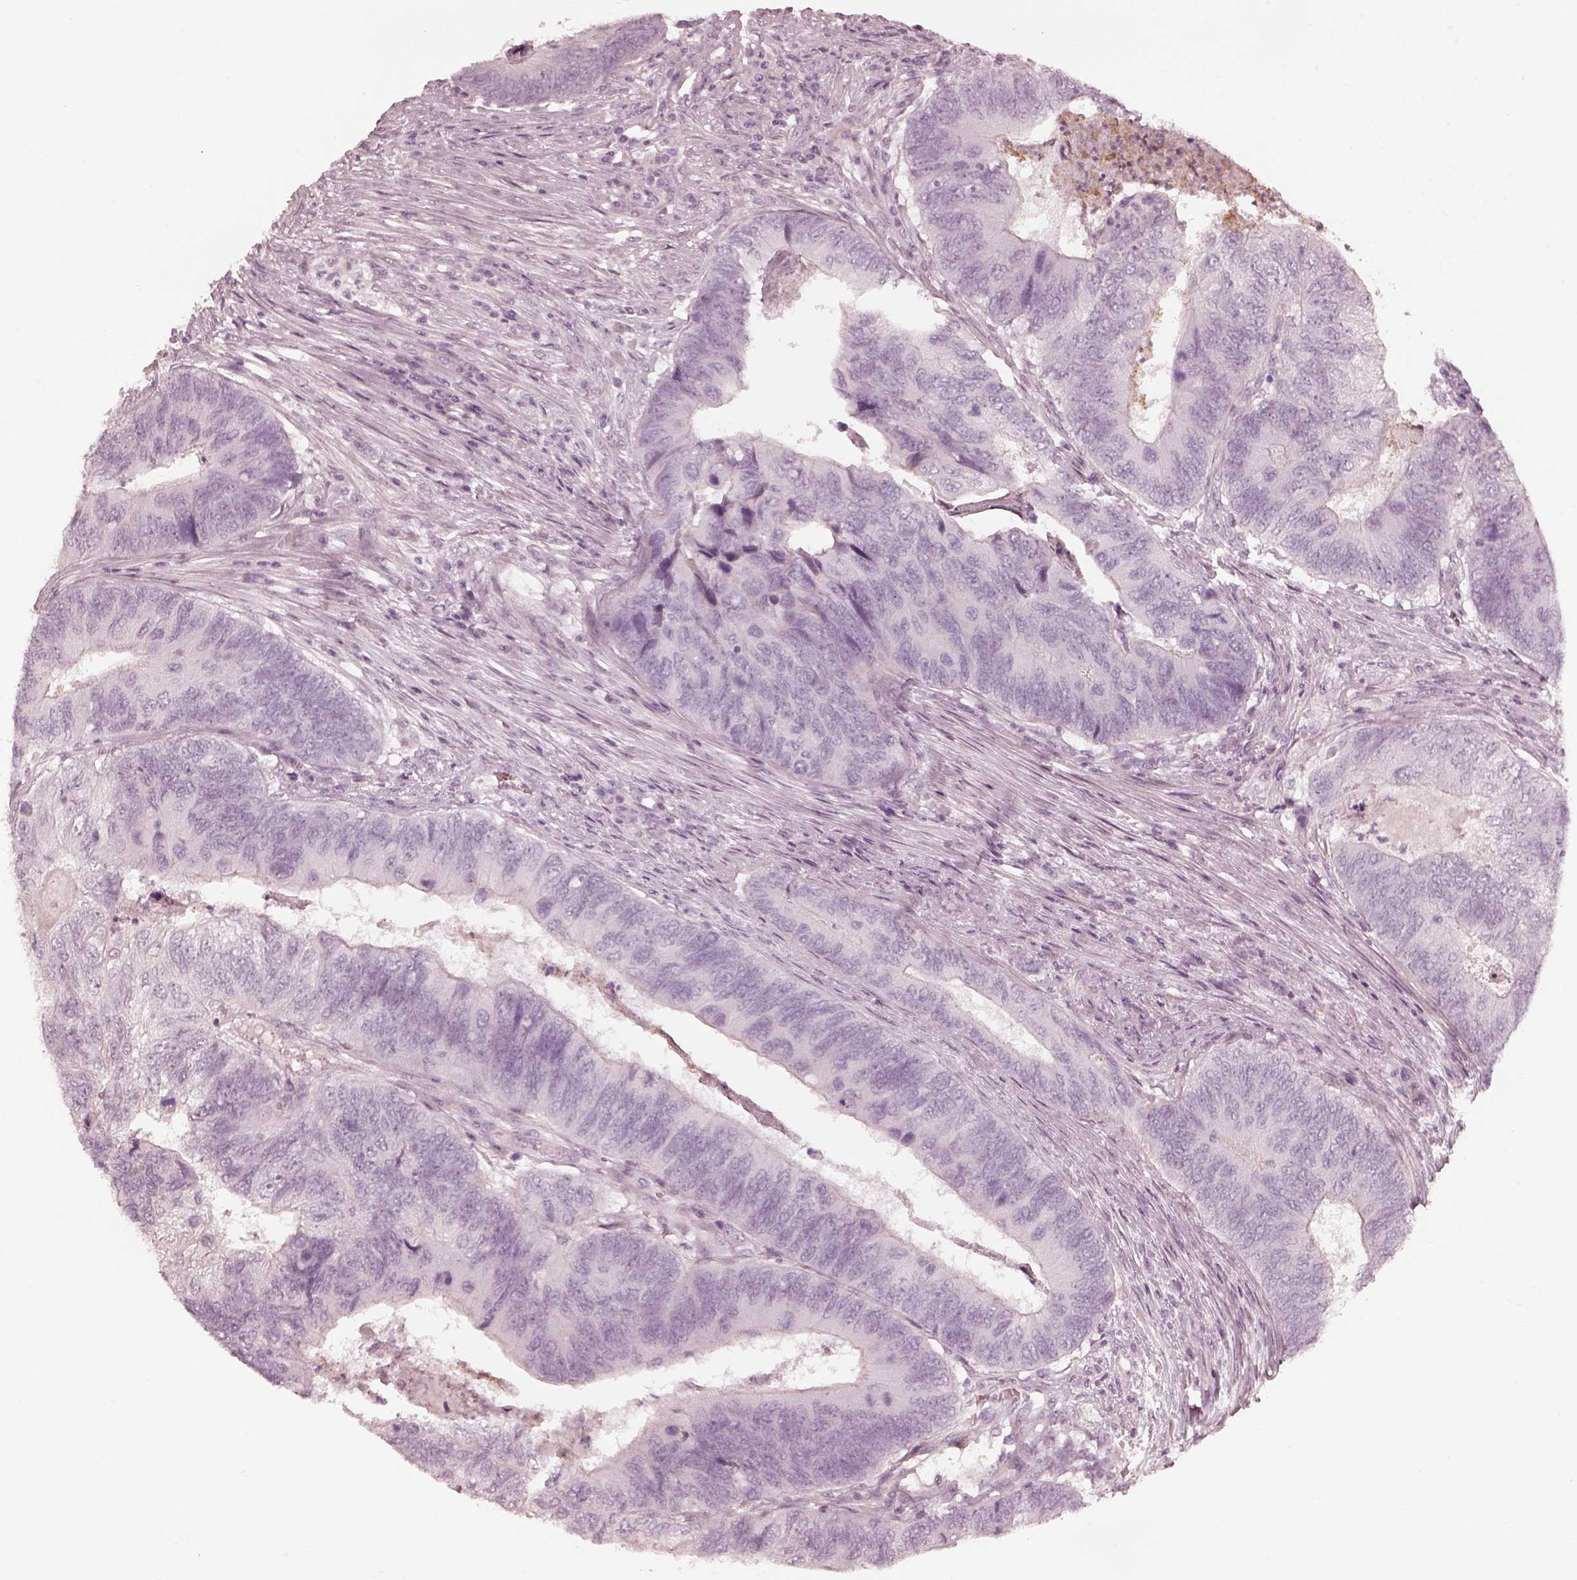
{"staining": {"intensity": "negative", "quantity": "none", "location": "none"}, "tissue": "colorectal cancer", "cell_type": "Tumor cells", "image_type": "cancer", "snomed": [{"axis": "morphology", "description": "Adenocarcinoma, NOS"}, {"axis": "topography", "description": "Colon"}], "caption": "A high-resolution image shows immunohistochemistry (IHC) staining of adenocarcinoma (colorectal), which exhibits no significant positivity in tumor cells.", "gene": "ADRB3", "patient": {"sex": "female", "age": 67}}